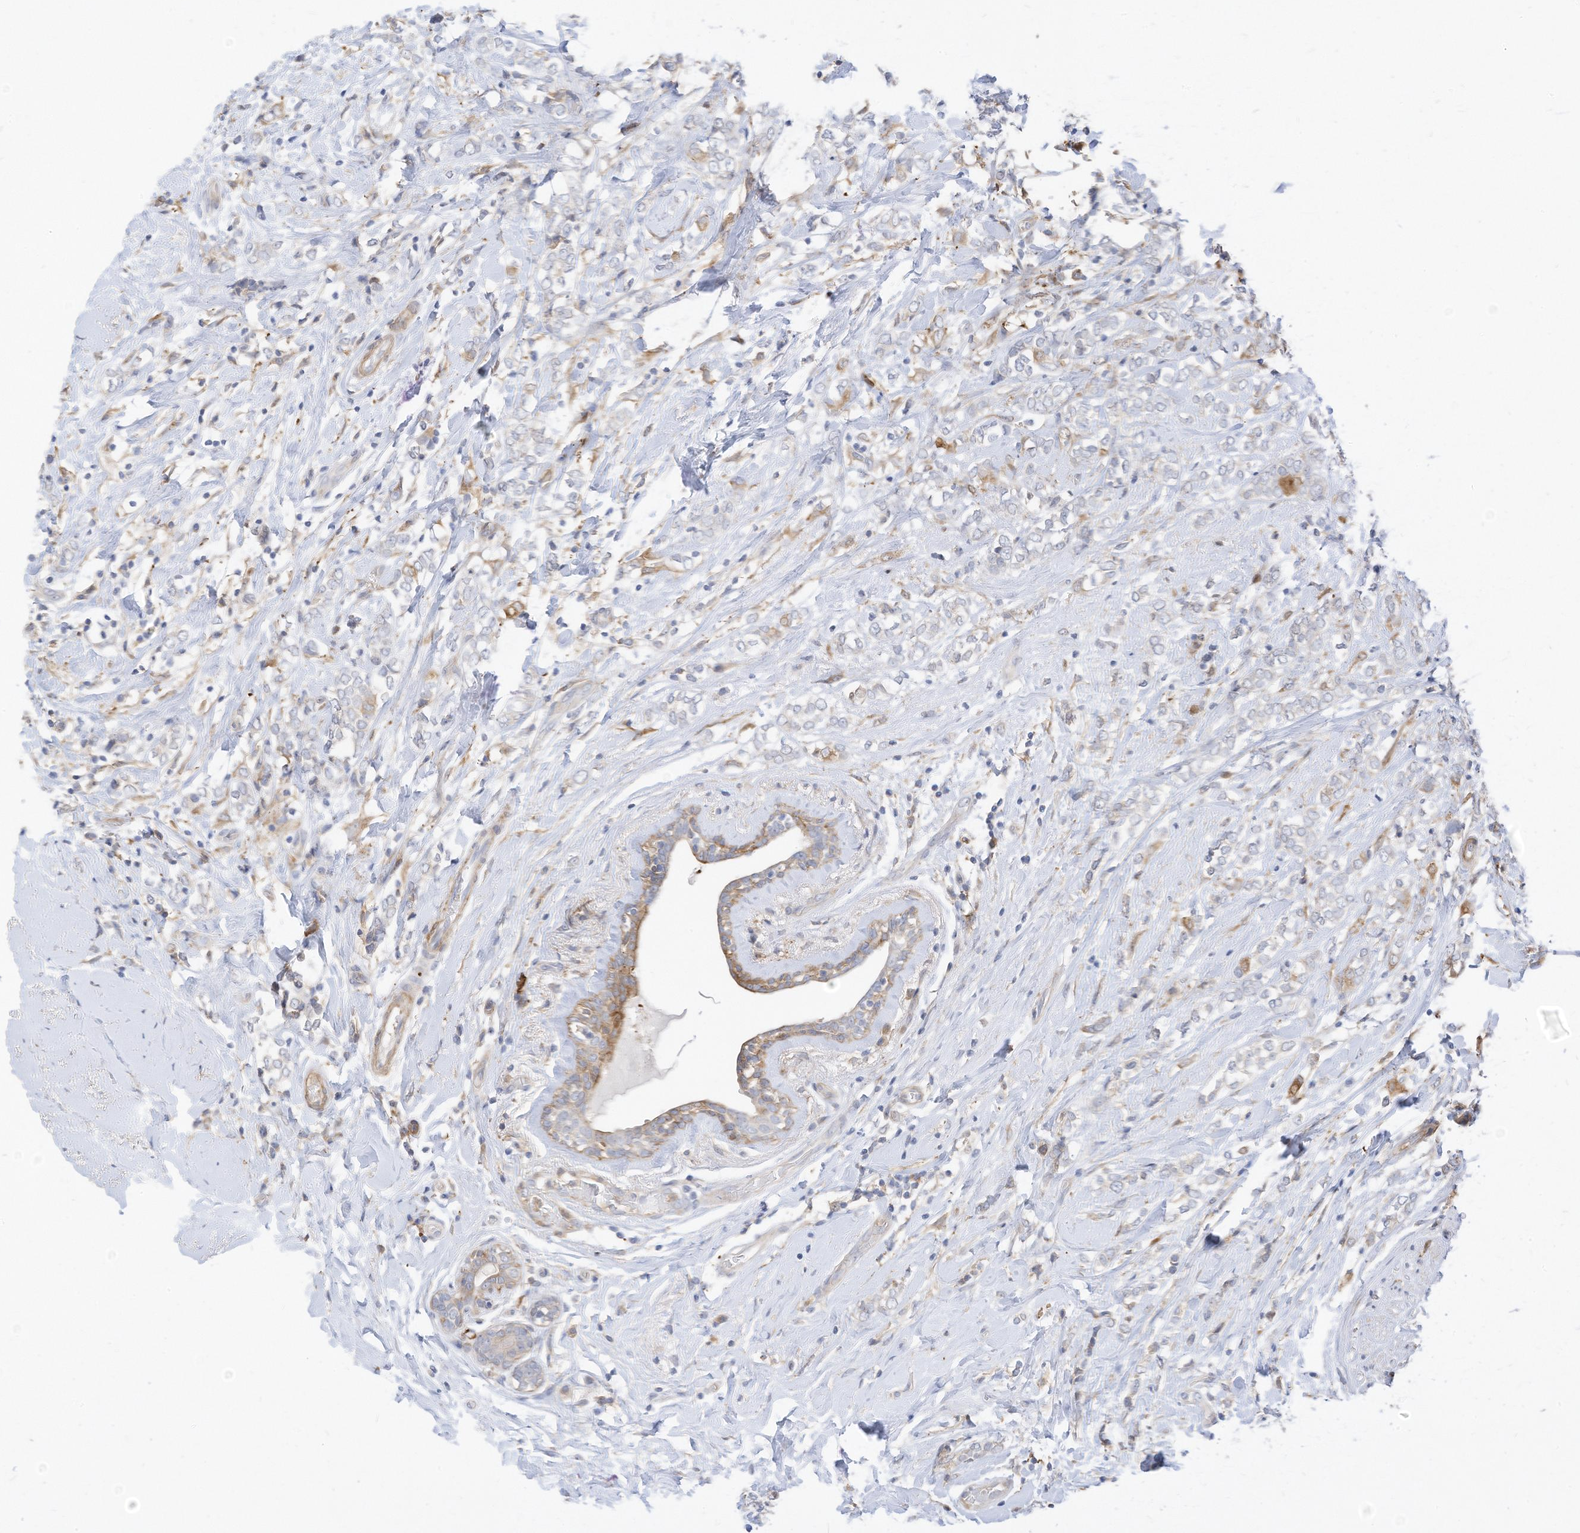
{"staining": {"intensity": "negative", "quantity": "none", "location": "none"}, "tissue": "breast cancer", "cell_type": "Tumor cells", "image_type": "cancer", "snomed": [{"axis": "morphology", "description": "Normal tissue, NOS"}, {"axis": "morphology", "description": "Lobular carcinoma"}, {"axis": "topography", "description": "Breast"}], "caption": "Tumor cells are negative for protein expression in human breast lobular carcinoma.", "gene": "ATP13A1", "patient": {"sex": "female", "age": 47}}